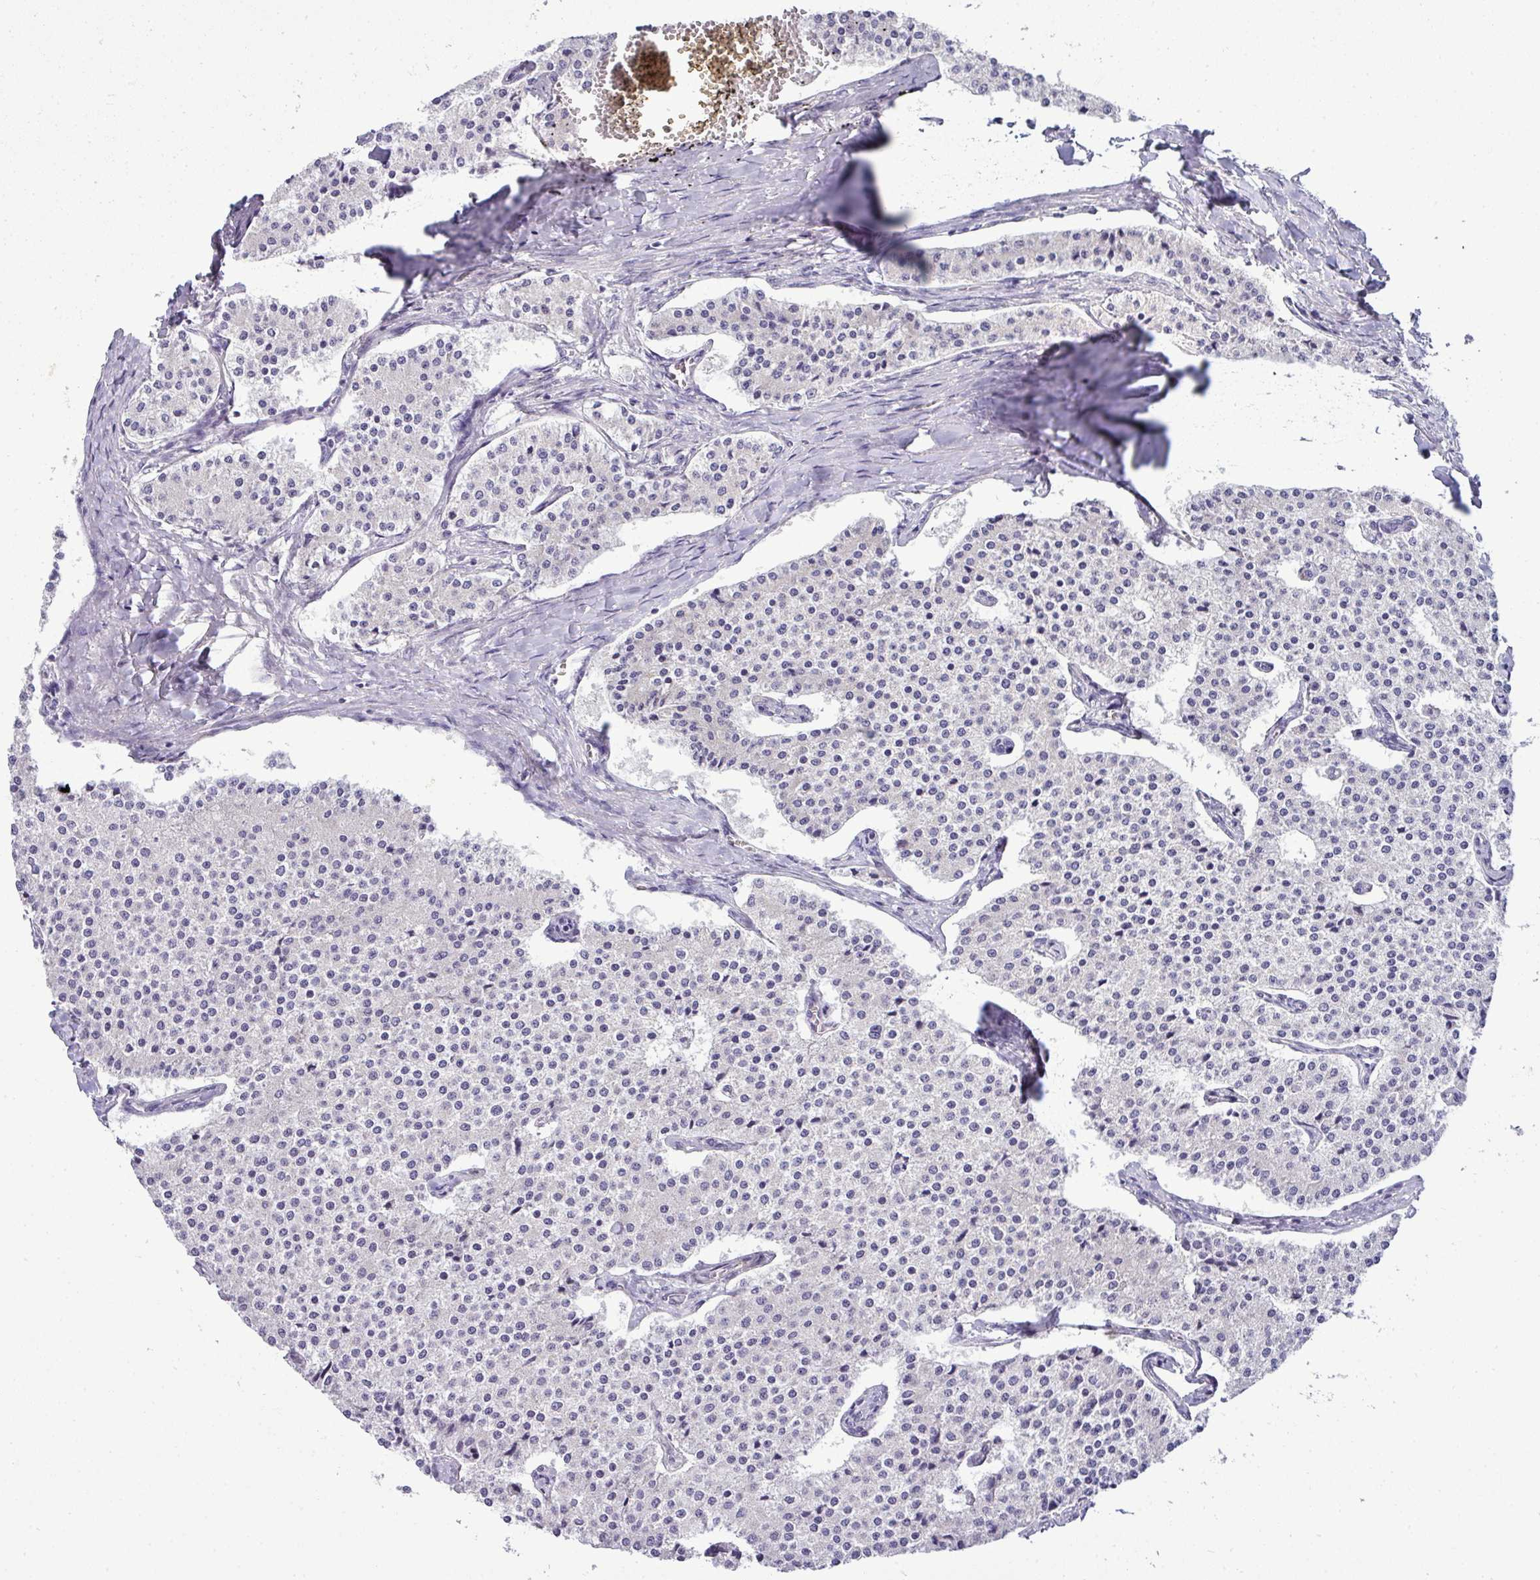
{"staining": {"intensity": "negative", "quantity": "none", "location": "none"}, "tissue": "carcinoid", "cell_type": "Tumor cells", "image_type": "cancer", "snomed": [{"axis": "morphology", "description": "Carcinoid, malignant, NOS"}, {"axis": "topography", "description": "Colon"}], "caption": "Immunohistochemistry (IHC) of malignant carcinoid exhibits no staining in tumor cells.", "gene": "HBEGF", "patient": {"sex": "female", "age": 52}}